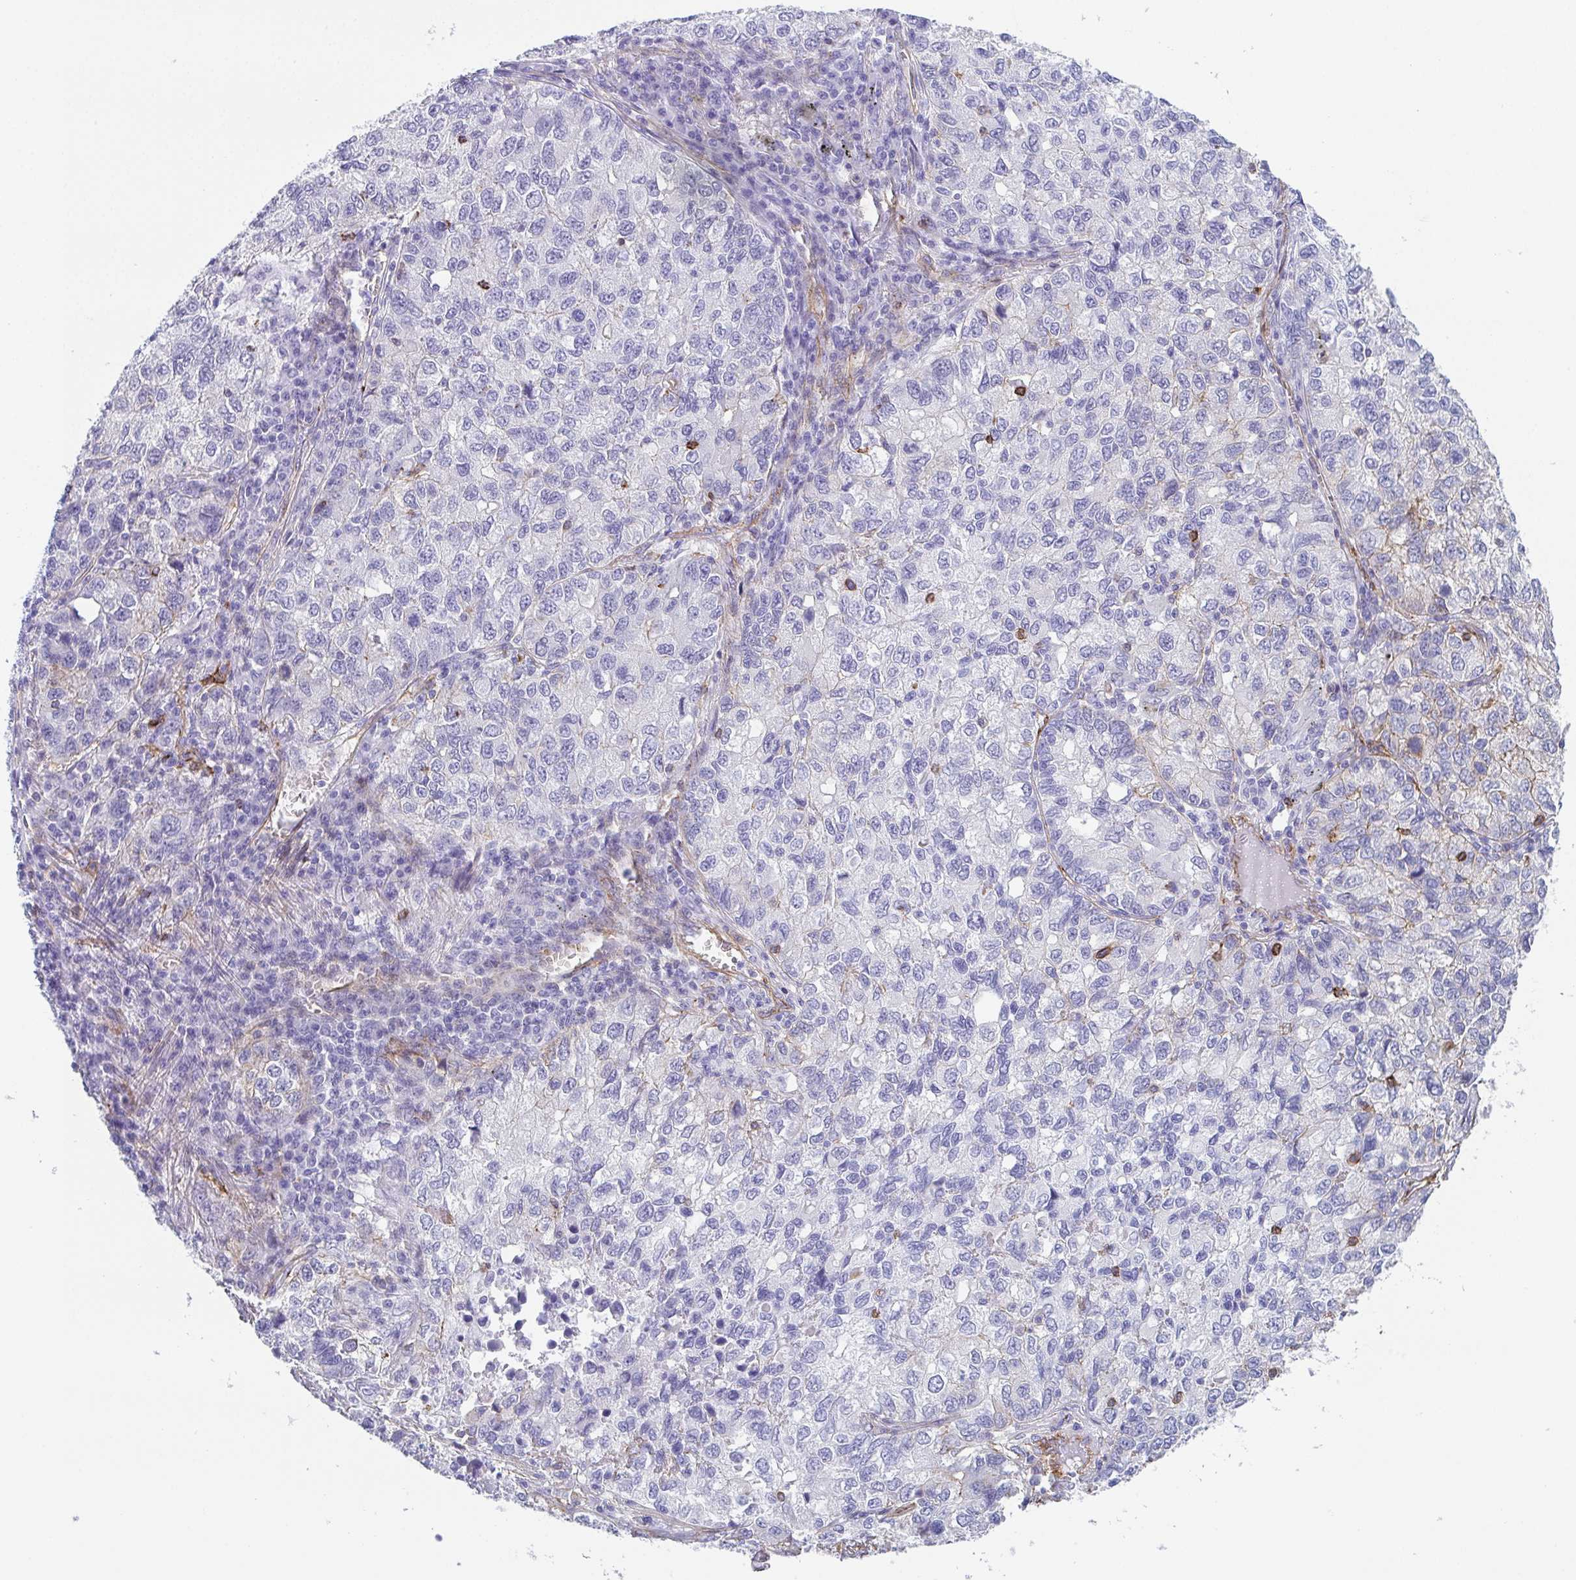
{"staining": {"intensity": "moderate", "quantity": "25%-75%", "location": "cytoplasmic/membranous"}, "tissue": "lung cancer", "cell_type": "Tumor cells", "image_type": "cancer", "snomed": [{"axis": "morphology", "description": "Normal morphology"}, {"axis": "morphology", "description": "Adenocarcinoma, NOS"}, {"axis": "topography", "description": "Lymph node"}, {"axis": "topography", "description": "Lung"}], "caption": "Human lung cancer (adenocarcinoma) stained with a brown dye demonstrates moderate cytoplasmic/membranous positive expression in approximately 25%-75% of tumor cells.", "gene": "DBN1", "patient": {"sex": "female", "age": 51}}